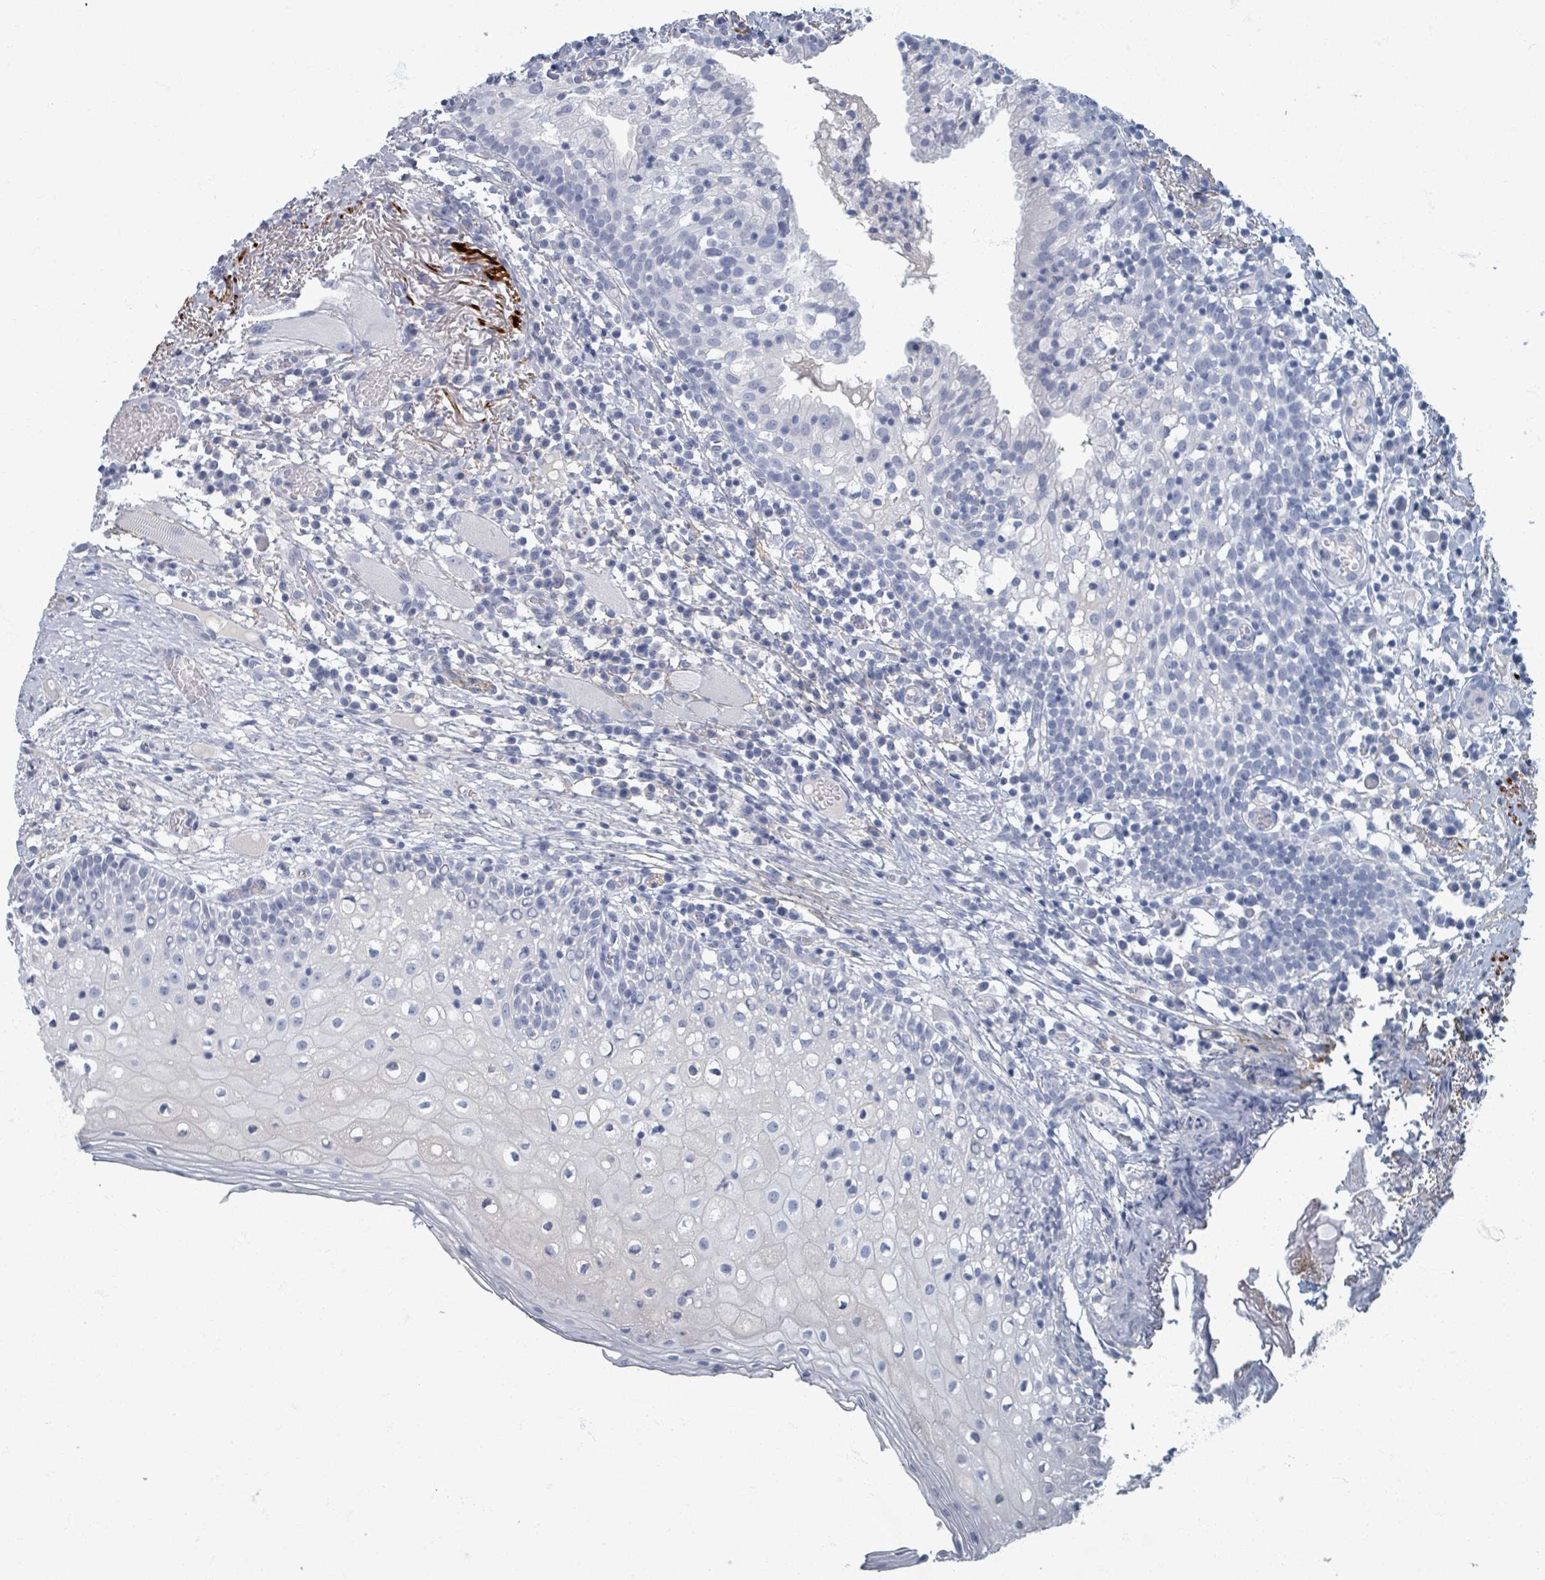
{"staining": {"intensity": "negative", "quantity": "none", "location": "none"}, "tissue": "oral mucosa", "cell_type": "Squamous epithelial cells", "image_type": "normal", "snomed": [{"axis": "morphology", "description": "Normal tissue, NOS"}, {"axis": "topography", "description": "Oral tissue"}], "caption": "An immunohistochemistry (IHC) photomicrograph of normal oral mucosa is shown. There is no staining in squamous epithelial cells of oral mucosa.", "gene": "TAS2R1", "patient": {"sex": "male", "age": 60}}